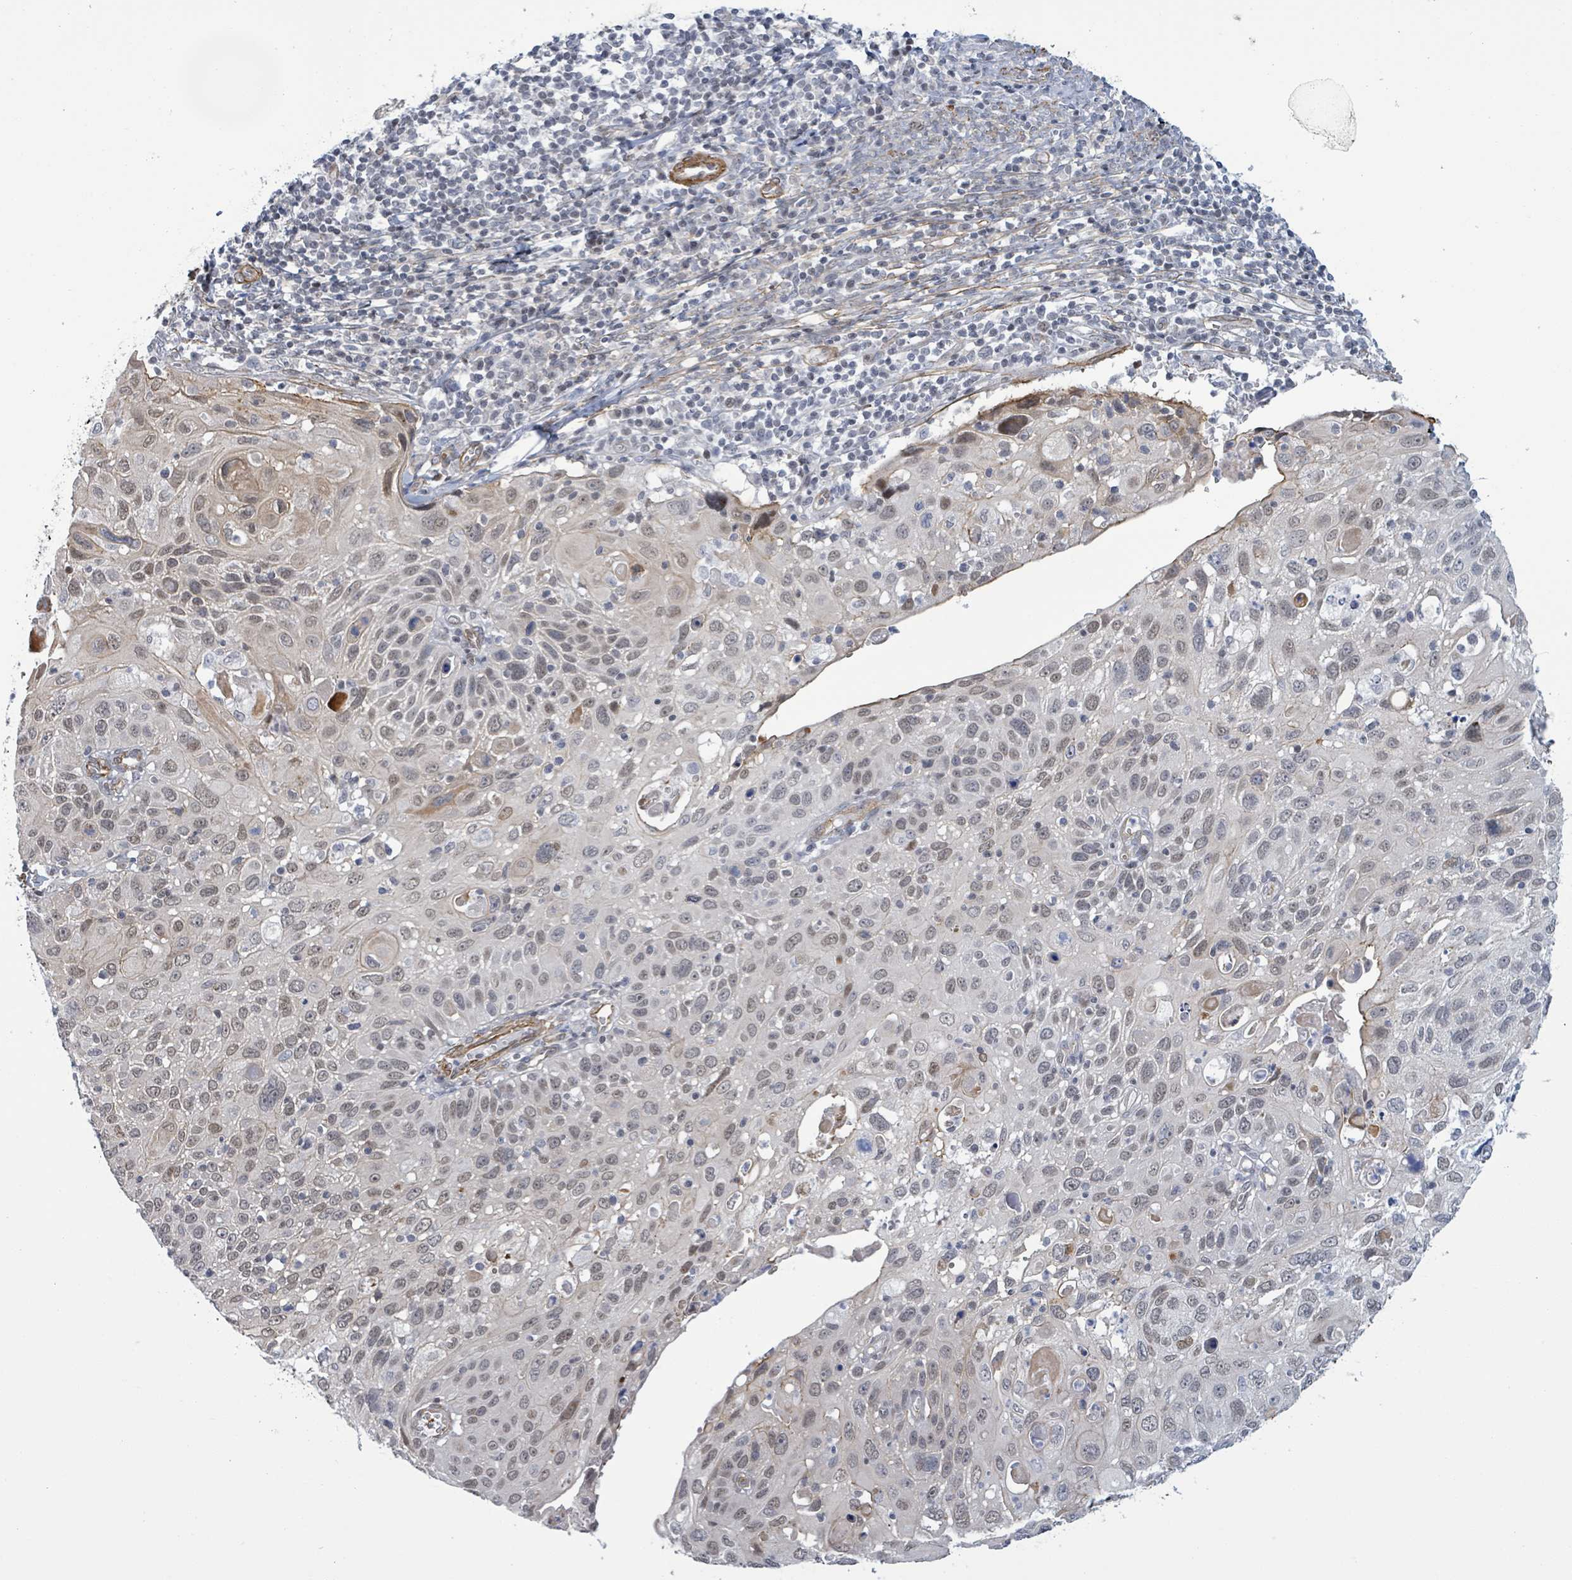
{"staining": {"intensity": "weak", "quantity": "<25%", "location": "nuclear"}, "tissue": "cervical cancer", "cell_type": "Tumor cells", "image_type": "cancer", "snomed": [{"axis": "morphology", "description": "Squamous cell carcinoma, NOS"}, {"axis": "topography", "description": "Cervix"}], "caption": "An IHC micrograph of cervical squamous cell carcinoma is shown. There is no staining in tumor cells of cervical squamous cell carcinoma.", "gene": "DMRTC1B", "patient": {"sex": "female", "age": 70}}